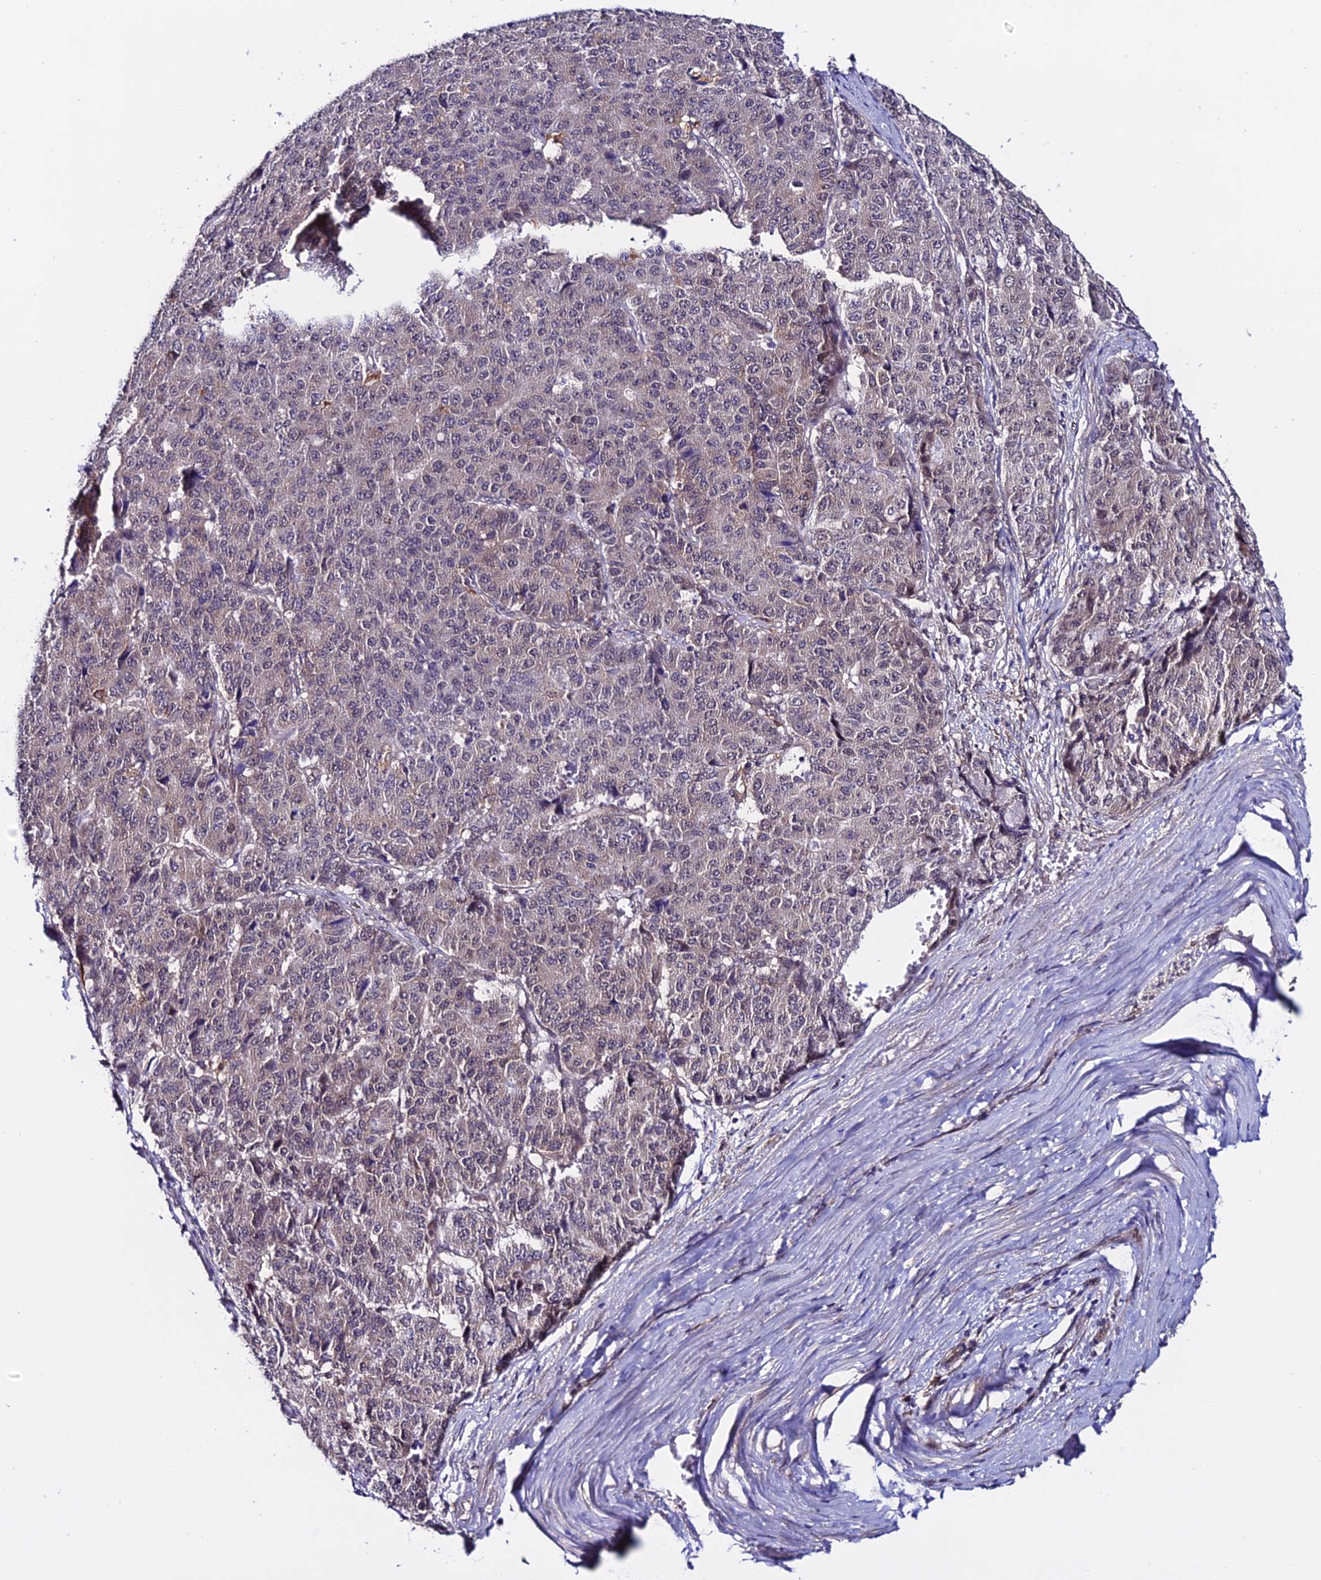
{"staining": {"intensity": "weak", "quantity": "25%-75%", "location": "cytoplasmic/membranous"}, "tissue": "pancreatic cancer", "cell_type": "Tumor cells", "image_type": "cancer", "snomed": [{"axis": "morphology", "description": "Adenocarcinoma, NOS"}, {"axis": "topography", "description": "Pancreas"}], "caption": "Protein staining displays weak cytoplasmic/membranous staining in about 25%-75% of tumor cells in pancreatic cancer.", "gene": "FZD8", "patient": {"sex": "male", "age": 50}}